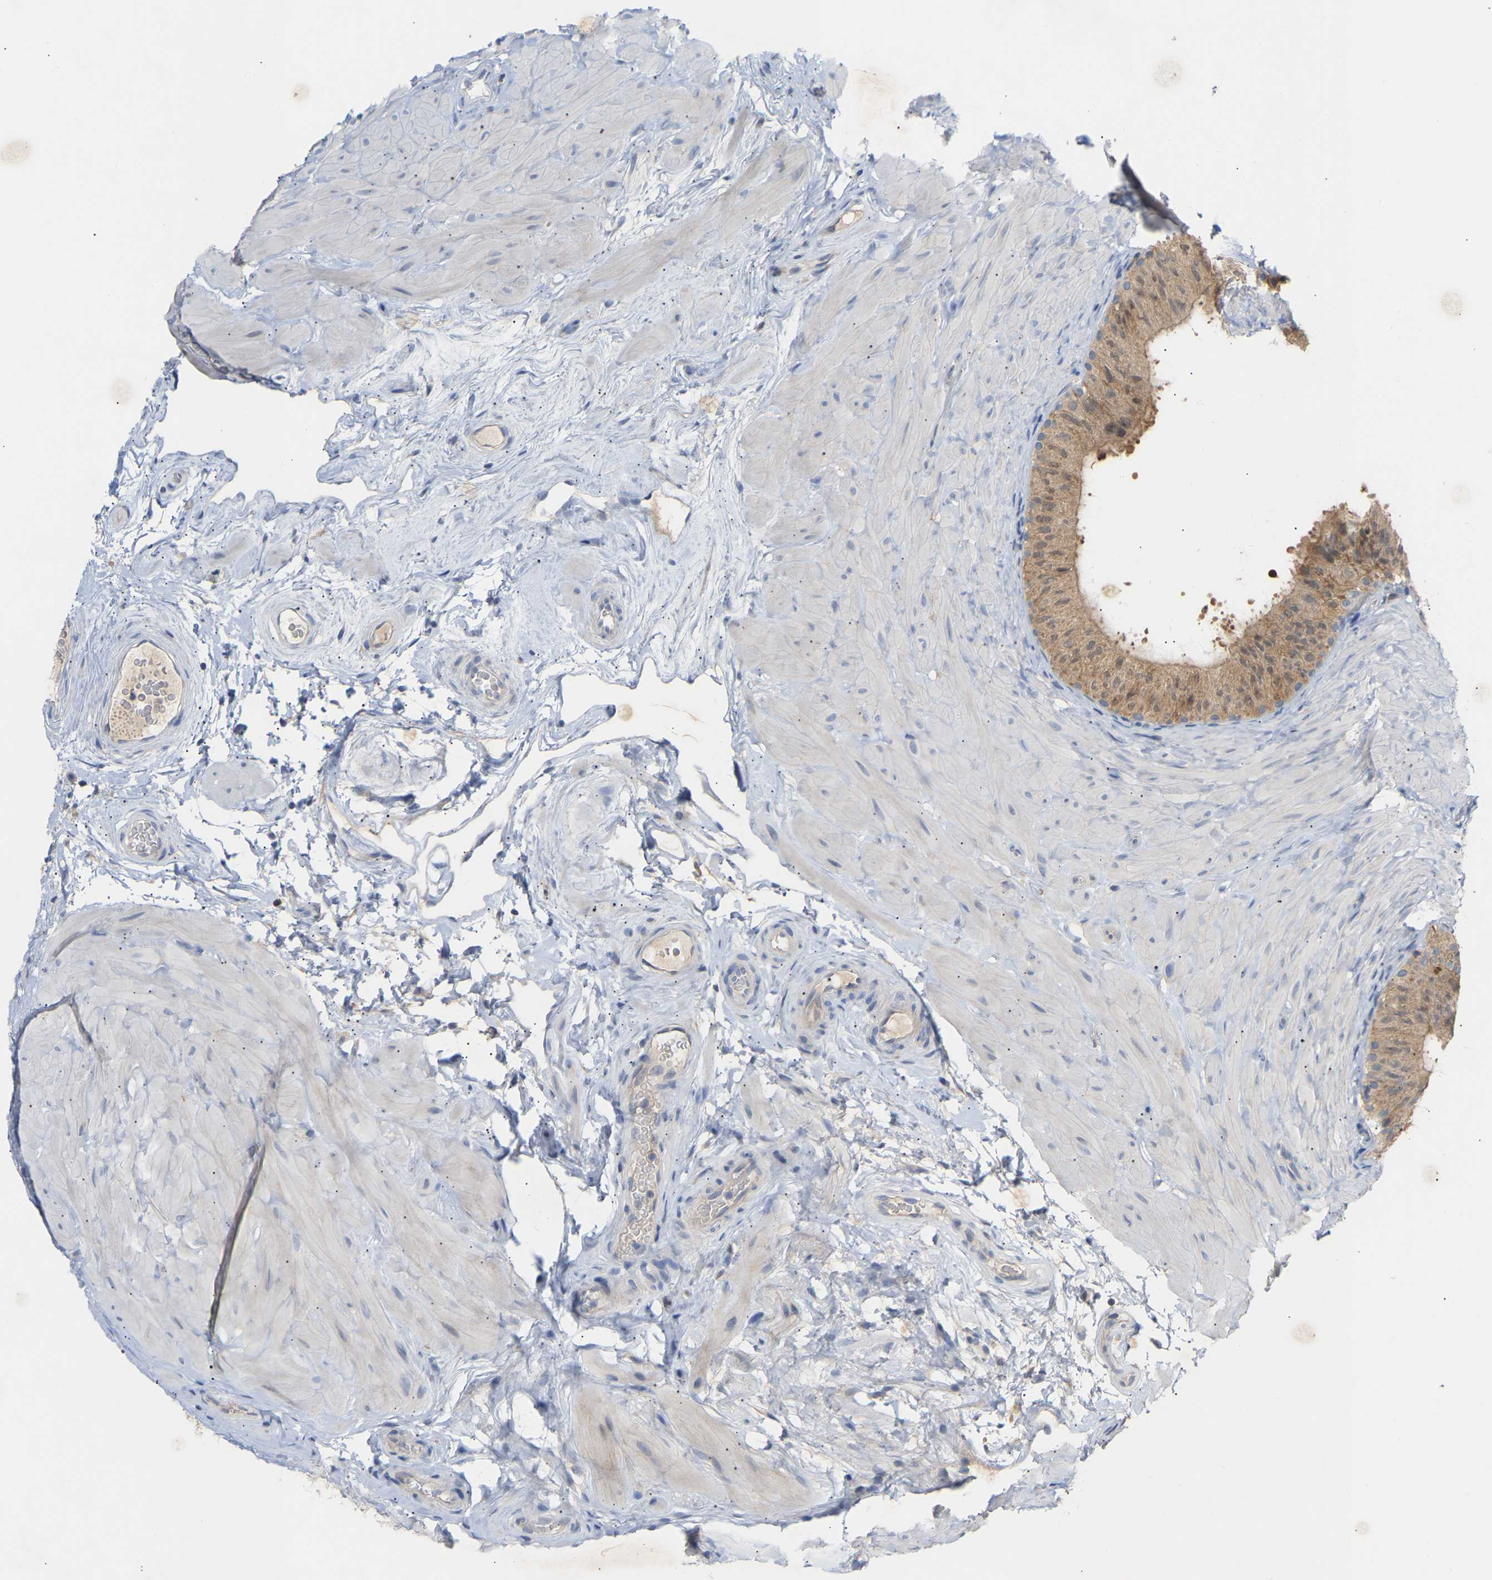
{"staining": {"intensity": "moderate", "quantity": ">75%", "location": "cytoplasmic/membranous"}, "tissue": "epididymis", "cell_type": "Glandular cells", "image_type": "normal", "snomed": [{"axis": "morphology", "description": "Normal tissue, NOS"}, {"axis": "topography", "description": "Epididymis"}], "caption": "Immunohistochemistry photomicrograph of benign epididymis: human epididymis stained using immunohistochemistry demonstrates medium levels of moderate protein expression localized specifically in the cytoplasmic/membranous of glandular cells, appearing as a cytoplasmic/membranous brown color.", "gene": "TPMT", "patient": {"sex": "male", "age": 34}}